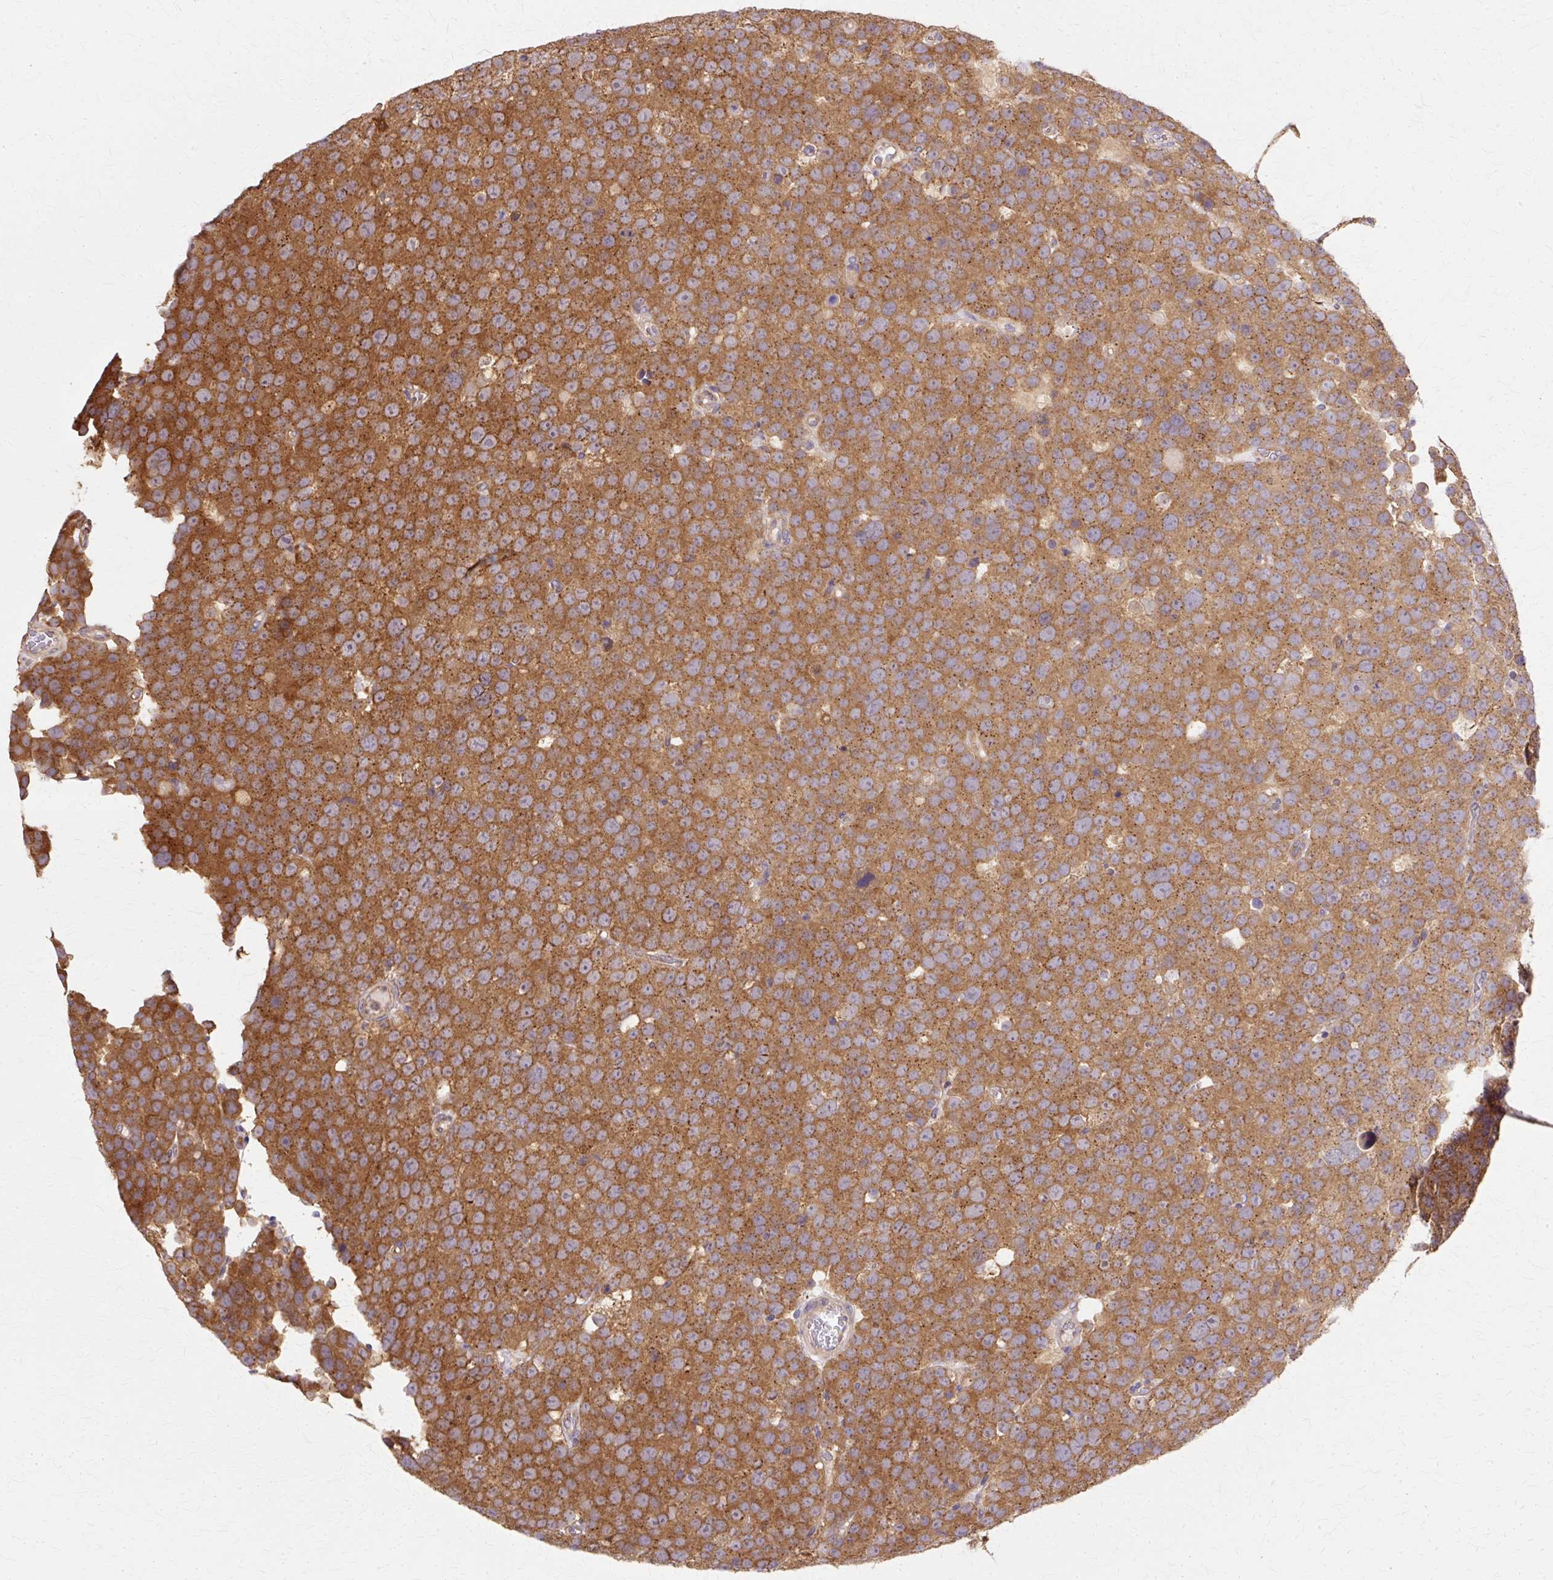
{"staining": {"intensity": "strong", "quantity": ">75%", "location": "cytoplasmic/membranous"}, "tissue": "testis cancer", "cell_type": "Tumor cells", "image_type": "cancer", "snomed": [{"axis": "morphology", "description": "Seminoma, NOS"}, {"axis": "topography", "description": "Testis"}], "caption": "Protein staining of testis seminoma tissue reveals strong cytoplasmic/membranous positivity in about >75% of tumor cells.", "gene": "COPB1", "patient": {"sex": "male", "age": 71}}